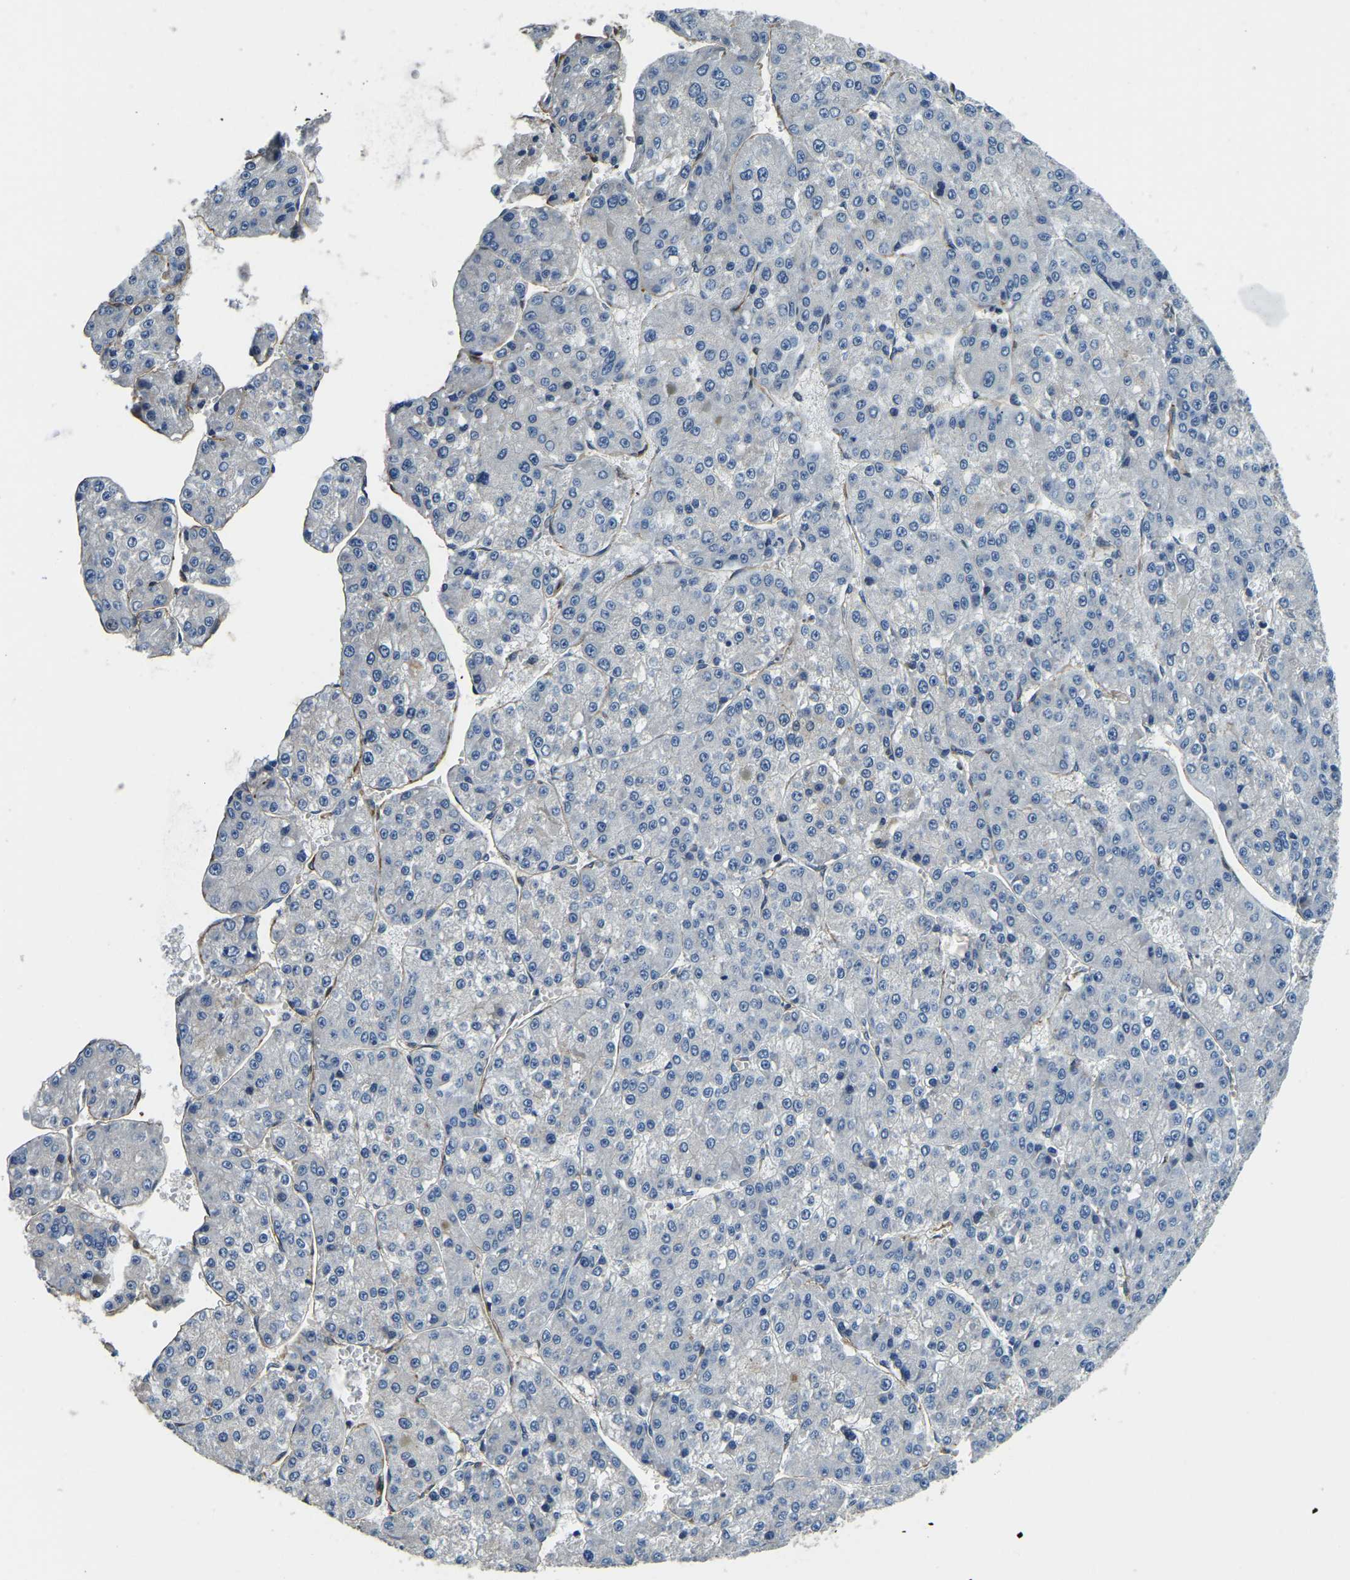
{"staining": {"intensity": "negative", "quantity": "none", "location": "none"}, "tissue": "liver cancer", "cell_type": "Tumor cells", "image_type": "cancer", "snomed": [{"axis": "morphology", "description": "Carcinoma, Hepatocellular, NOS"}, {"axis": "topography", "description": "Liver"}], "caption": "Immunohistochemical staining of human liver cancer exhibits no significant positivity in tumor cells. (DAB (3,3'-diaminobenzidine) immunohistochemistry with hematoxylin counter stain).", "gene": "RNF39", "patient": {"sex": "female", "age": 73}}